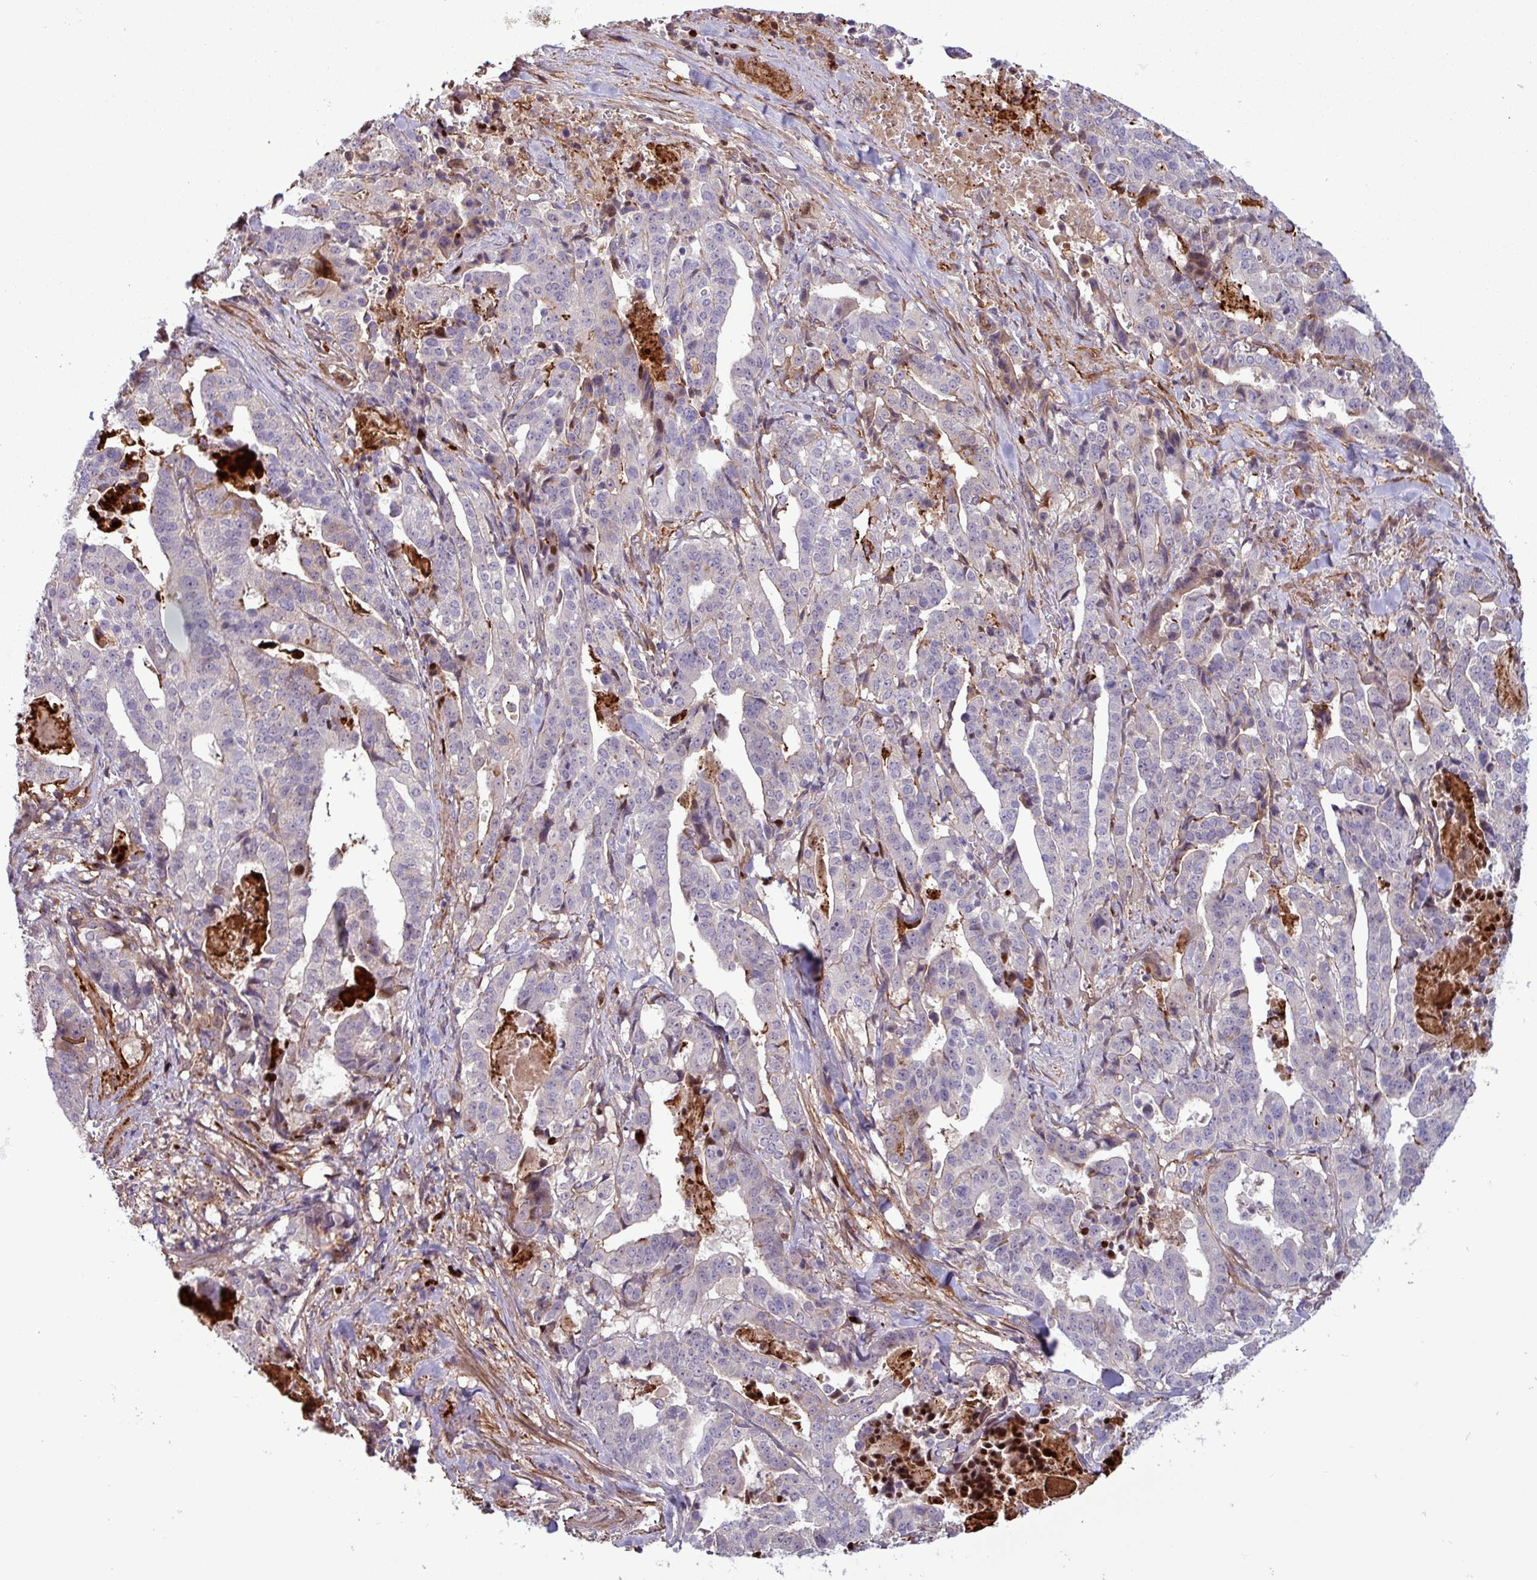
{"staining": {"intensity": "negative", "quantity": "none", "location": "none"}, "tissue": "stomach cancer", "cell_type": "Tumor cells", "image_type": "cancer", "snomed": [{"axis": "morphology", "description": "Adenocarcinoma, NOS"}, {"axis": "topography", "description": "Stomach"}], "caption": "A micrograph of human stomach cancer is negative for staining in tumor cells.", "gene": "PCED1A", "patient": {"sex": "male", "age": 48}}